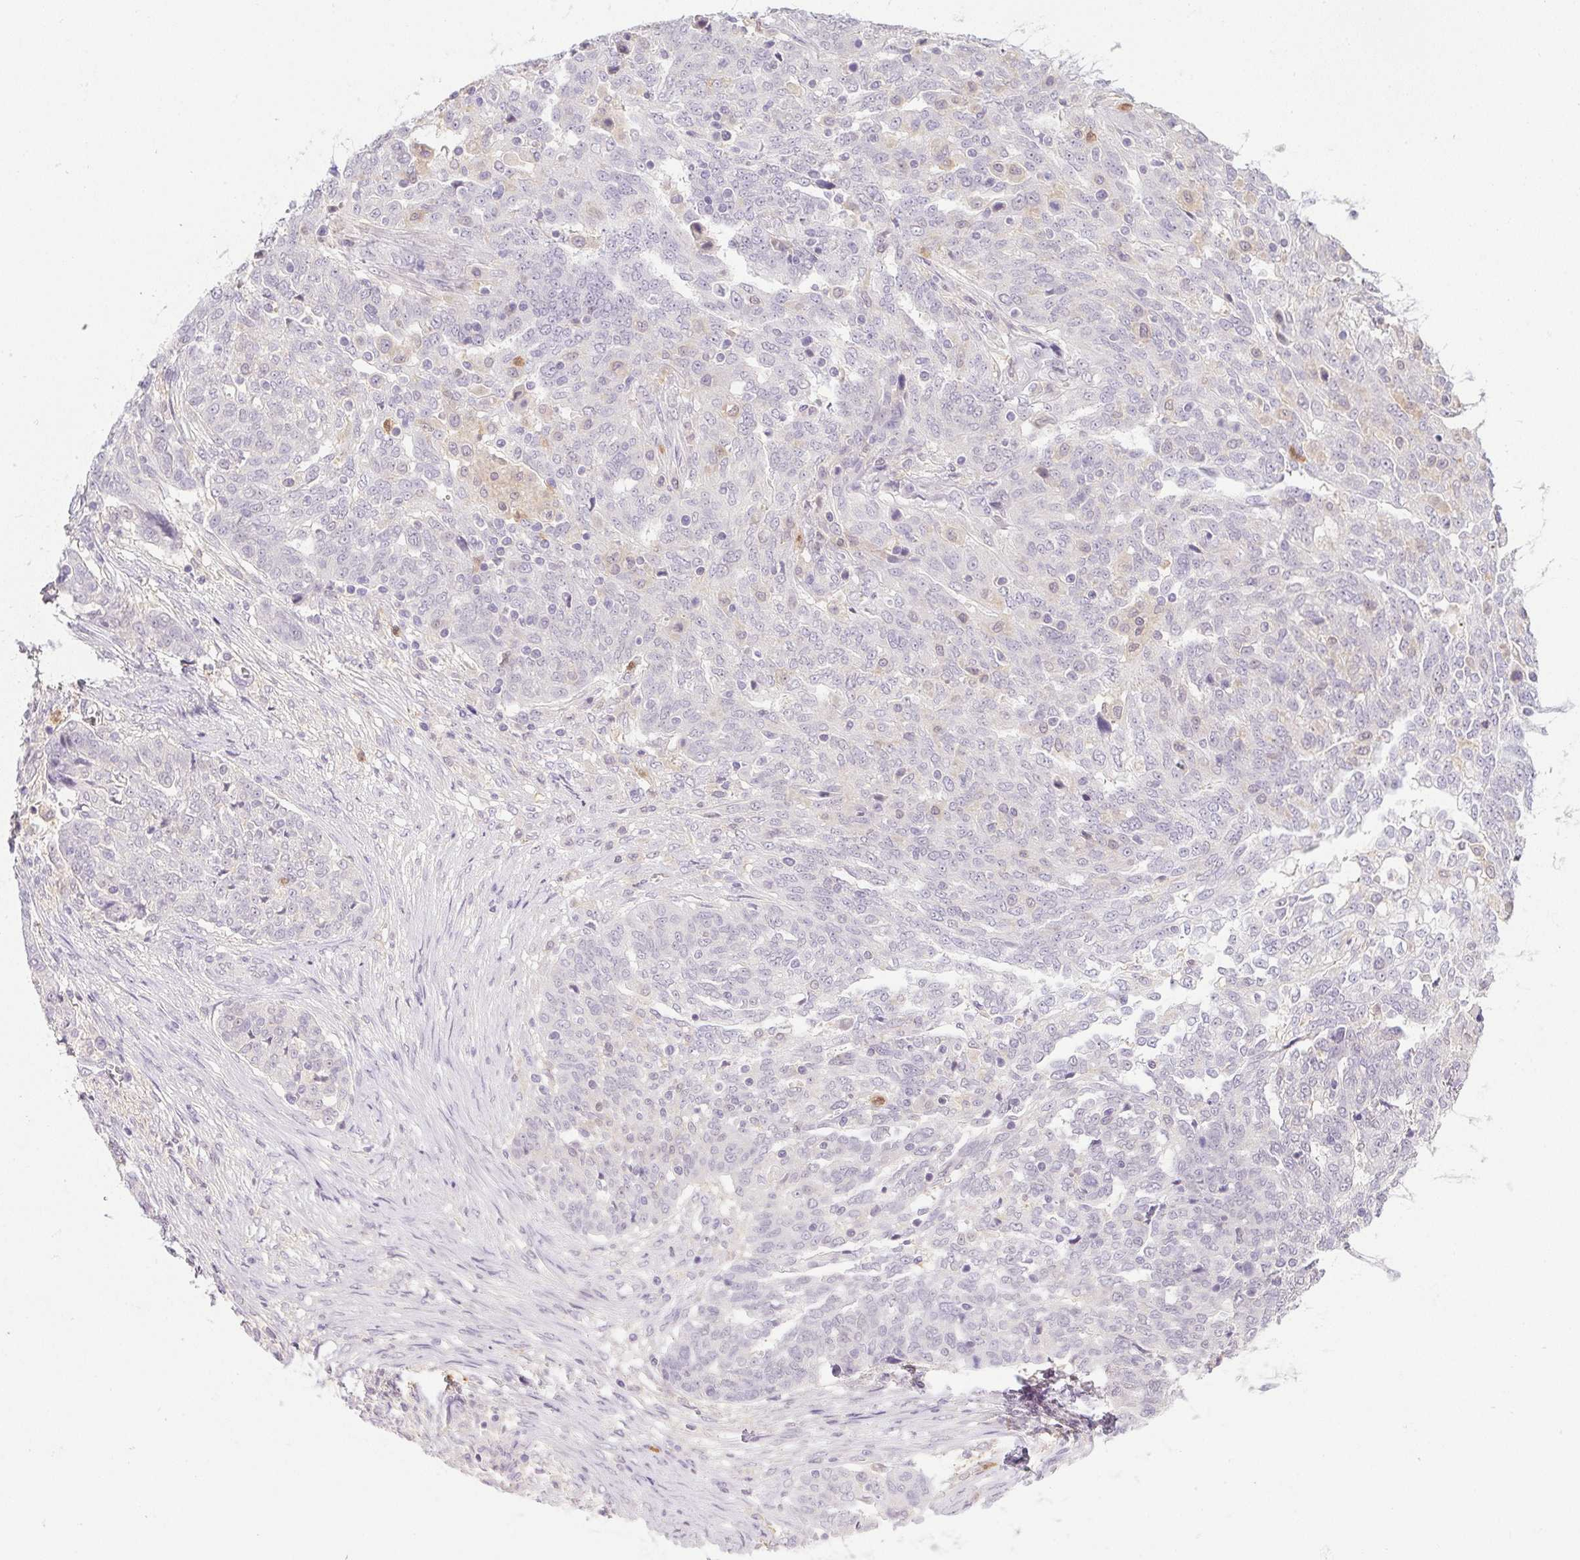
{"staining": {"intensity": "negative", "quantity": "none", "location": "none"}, "tissue": "ovarian cancer", "cell_type": "Tumor cells", "image_type": "cancer", "snomed": [{"axis": "morphology", "description": "Cystadenocarcinoma, serous, NOS"}, {"axis": "topography", "description": "Ovary"}], "caption": "Tumor cells are negative for brown protein staining in ovarian cancer (serous cystadenocarcinoma).", "gene": "DNAJC5G", "patient": {"sex": "female", "age": 67}}